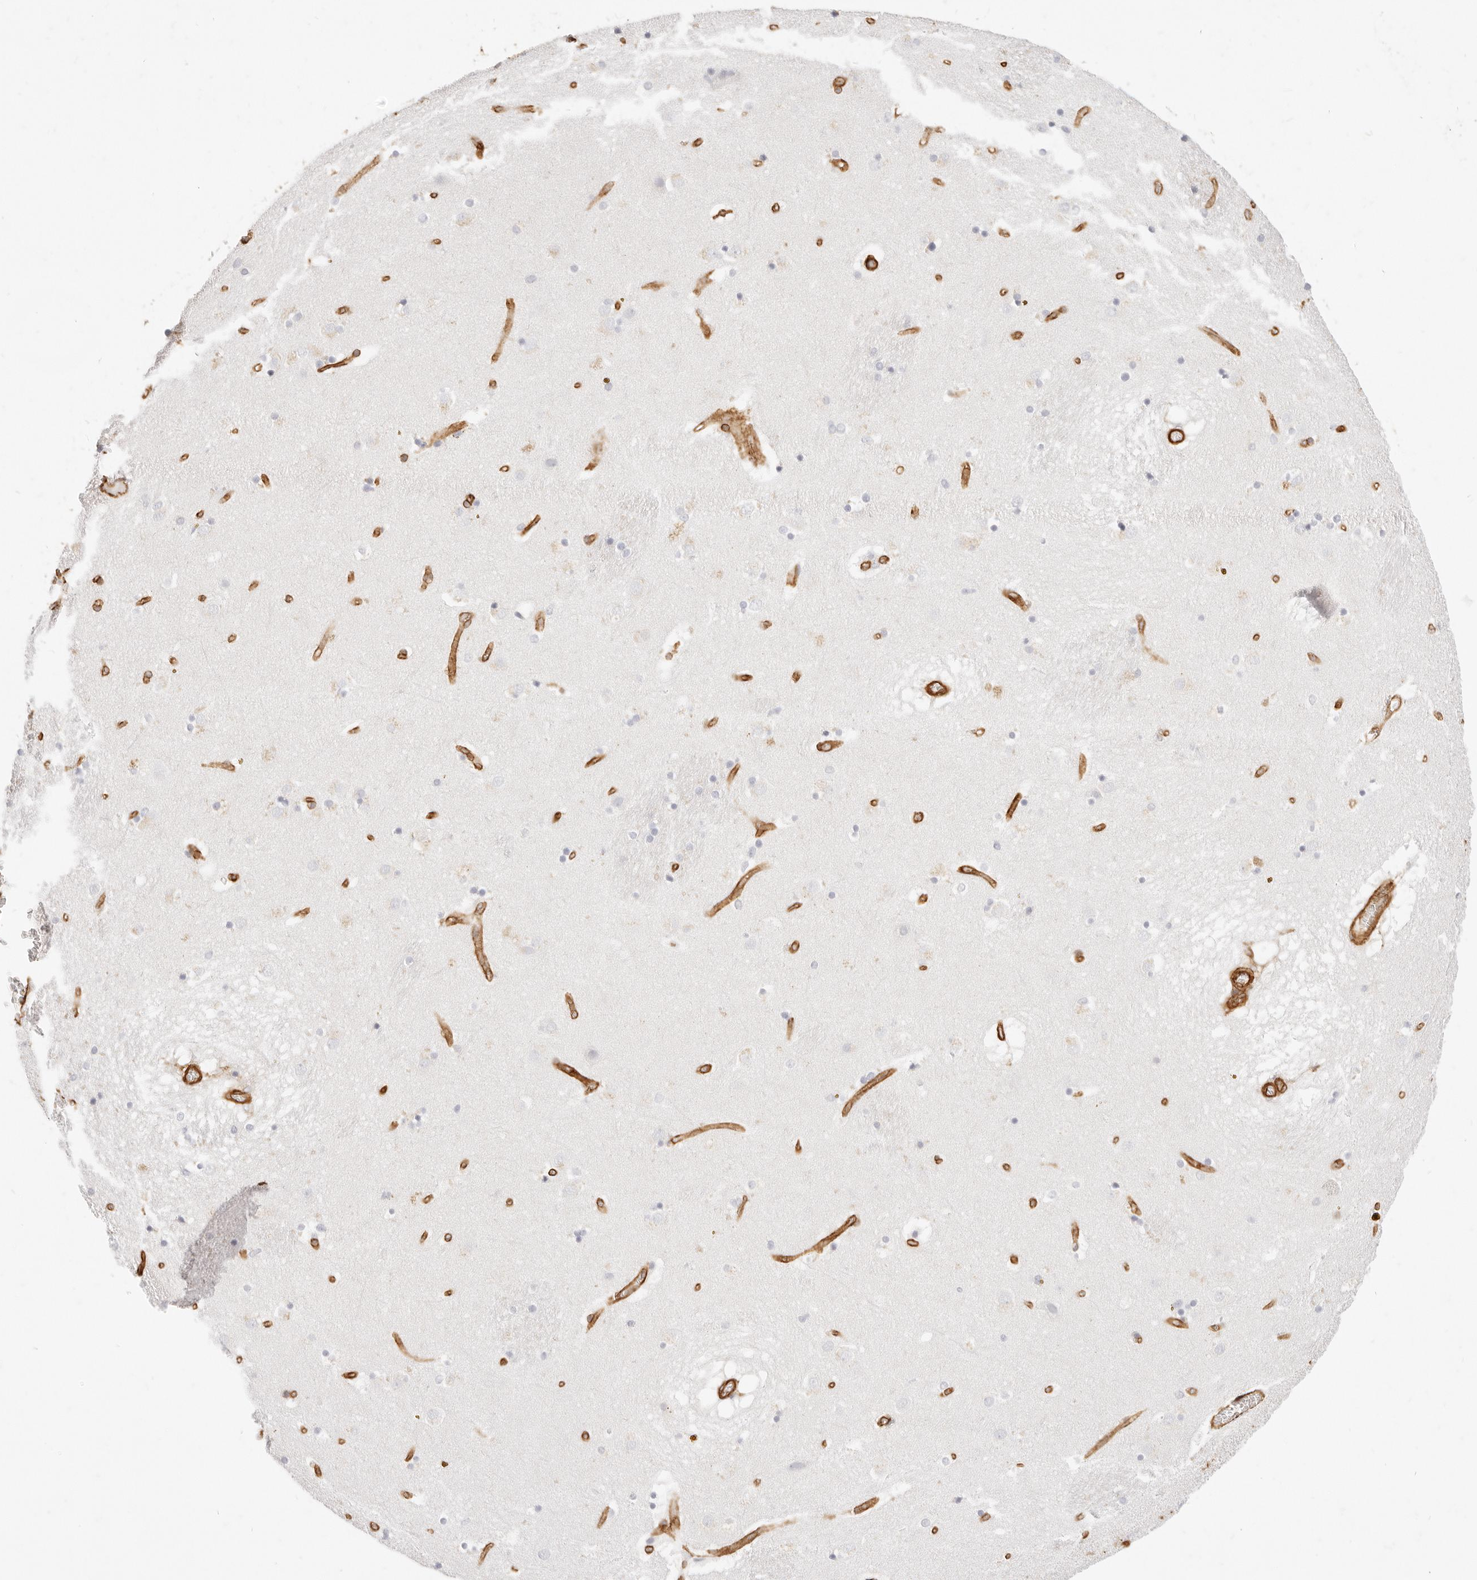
{"staining": {"intensity": "negative", "quantity": "none", "location": "none"}, "tissue": "caudate", "cell_type": "Glial cells", "image_type": "normal", "snomed": [{"axis": "morphology", "description": "Normal tissue, NOS"}, {"axis": "topography", "description": "Lateral ventricle wall"}], "caption": "A high-resolution image shows immunohistochemistry (IHC) staining of unremarkable caudate, which demonstrates no significant staining in glial cells. Brightfield microscopy of IHC stained with DAB (brown) and hematoxylin (blue), captured at high magnification.", "gene": "NUS1", "patient": {"sex": "male", "age": 70}}